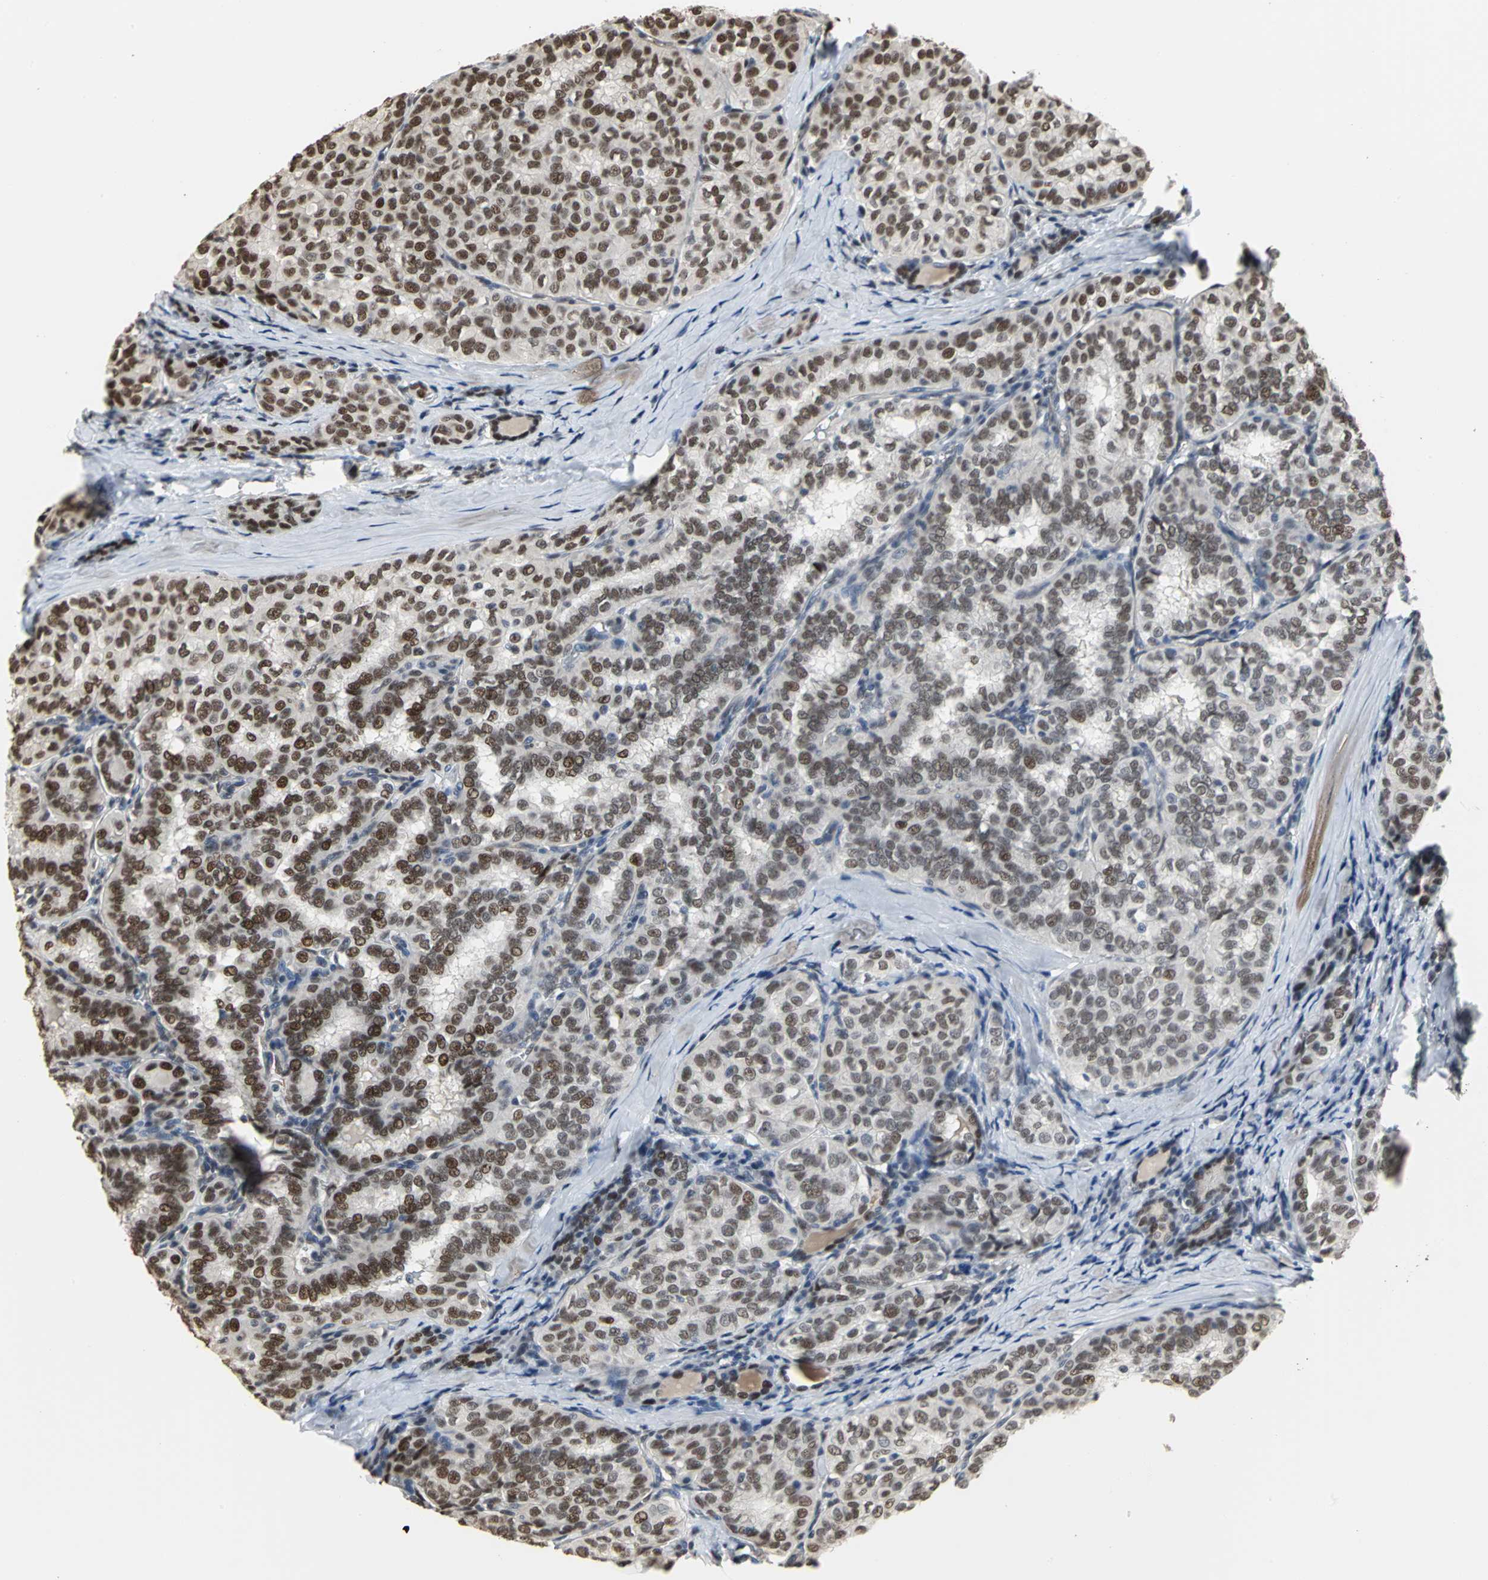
{"staining": {"intensity": "strong", "quantity": ">75%", "location": "nuclear"}, "tissue": "thyroid cancer", "cell_type": "Tumor cells", "image_type": "cancer", "snomed": [{"axis": "morphology", "description": "Normal tissue, NOS"}, {"axis": "morphology", "description": "Papillary adenocarcinoma, NOS"}, {"axis": "topography", "description": "Thyroid gland"}], "caption": "A high-resolution micrograph shows immunohistochemistry (IHC) staining of thyroid cancer (papillary adenocarcinoma), which displays strong nuclear positivity in approximately >75% of tumor cells.", "gene": "CCDC88C", "patient": {"sex": "female", "age": 30}}